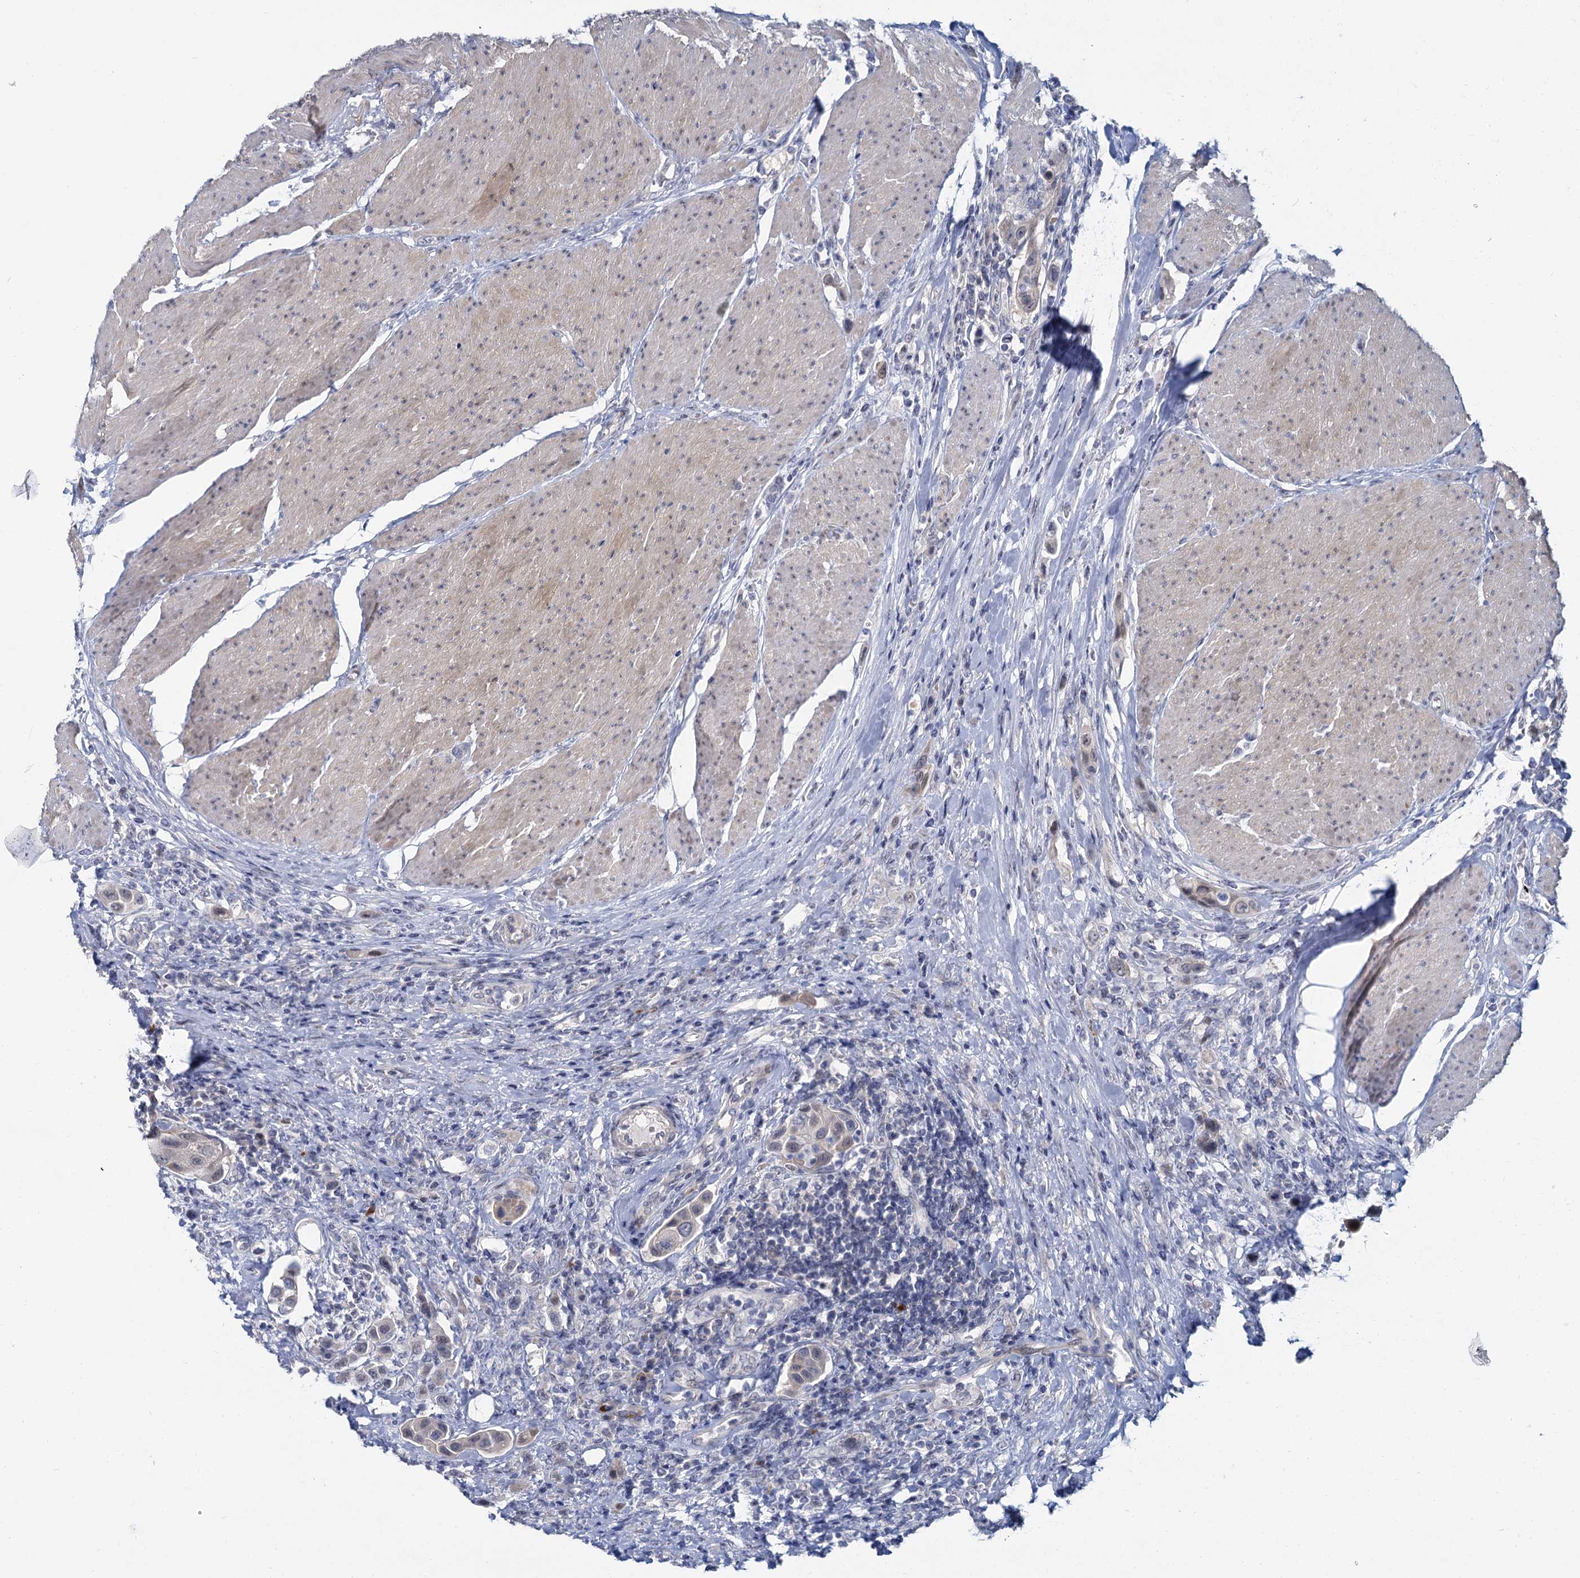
{"staining": {"intensity": "weak", "quantity": "<25%", "location": "cytoplasmic/membranous,nuclear"}, "tissue": "urothelial cancer", "cell_type": "Tumor cells", "image_type": "cancer", "snomed": [{"axis": "morphology", "description": "Urothelial carcinoma, High grade"}, {"axis": "topography", "description": "Urinary bladder"}], "caption": "Tumor cells are negative for protein expression in human high-grade urothelial carcinoma. (DAB immunohistochemistry visualized using brightfield microscopy, high magnification).", "gene": "ACRBP", "patient": {"sex": "male", "age": 50}}